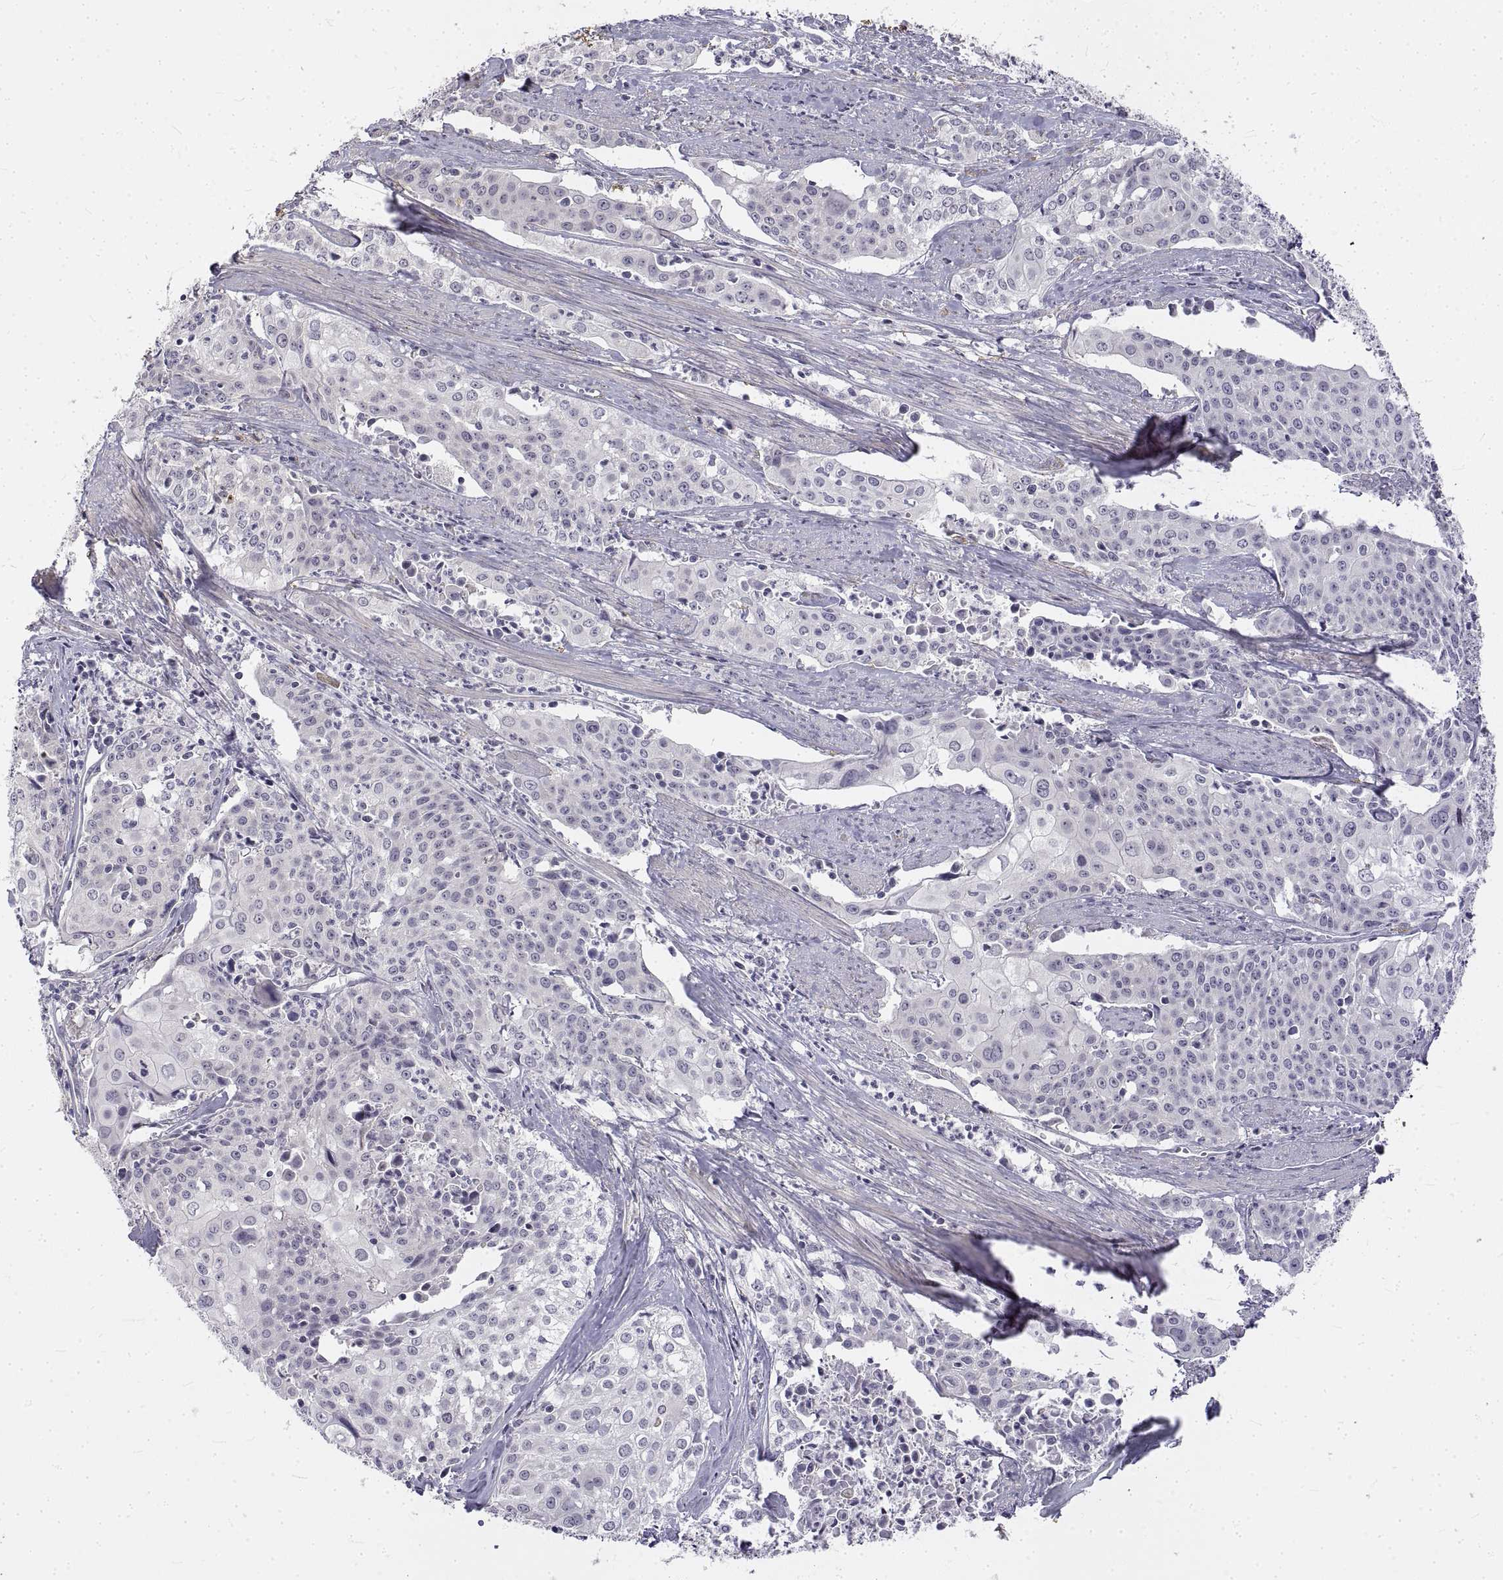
{"staining": {"intensity": "negative", "quantity": "none", "location": "none"}, "tissue": "cervical cancer", "cell_type": "Tumor cells", "image_type": "cancer", "snomed": [{"axis": "morphology", "description": "Squamous cell carcinoma, NOS"}, {"axis": "topography", "description": "Cervix"}], "caption": "Immunohistochemical staining of cervical squamous cell carcinoma demonstrates no significant positivity in tumor cells.", "gene": "ANO2", "patient": {"sex": "female", "age": 39}}